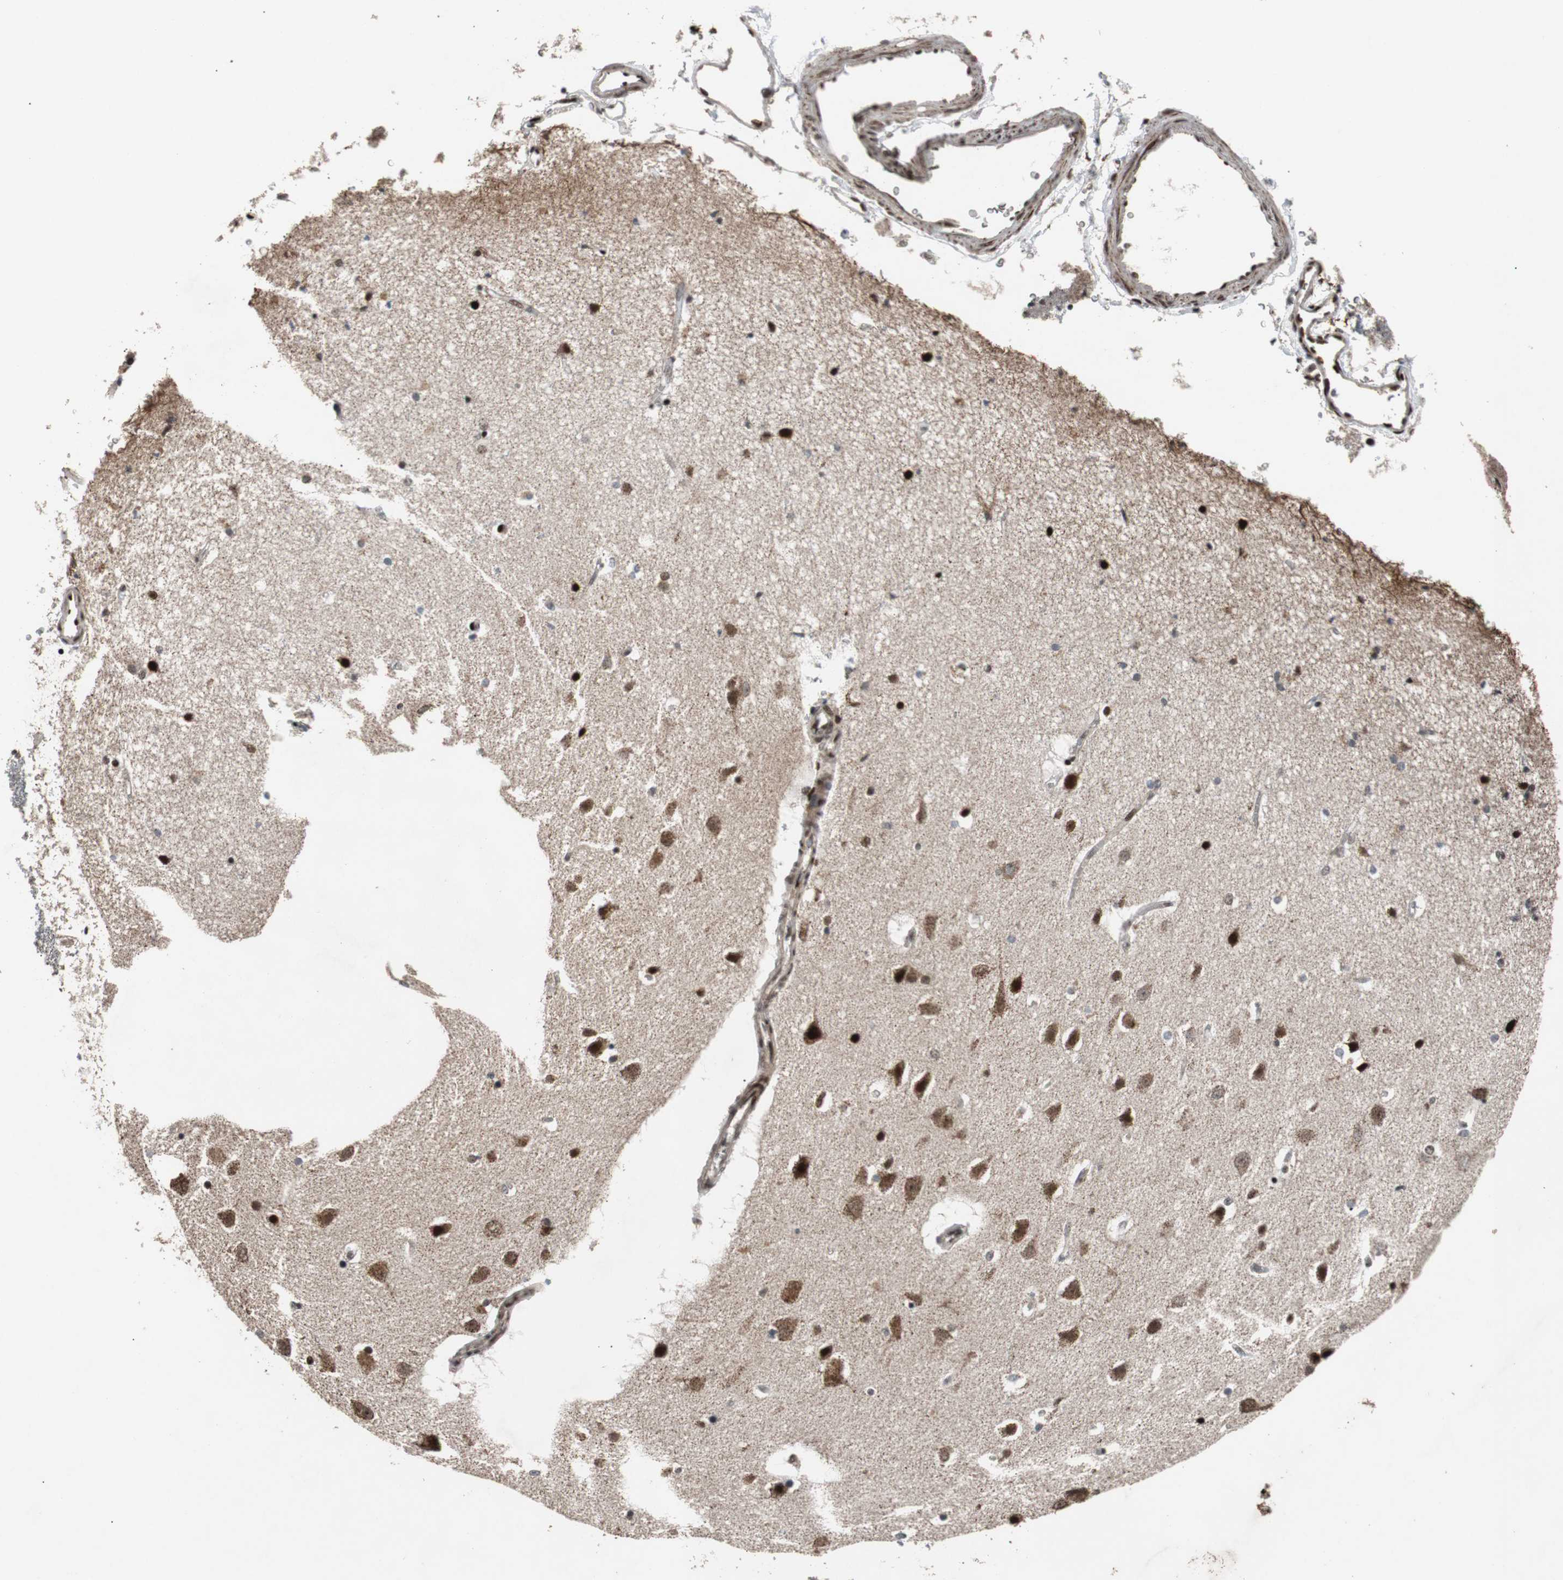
{"staining": {"intensity": "moderate", "quantity": "25%-75%", "location": "cytoplasmic/membranous,nuclear"}, "tissue": "caudate", "cell_type": "Glial cells", "image_type": "normal", "snomed": [{"axis": "morphology", "description": "Normal tissue, NOS"}, {"axis": "topography", "description": "Lateral ventricle wall"}], "caption": "This image shows immunohistochemistry (IHC) staining of unremarkable caudate, with medium moderate cytoplasmic/membranous,nuclear staining in approximately 25%-75% of glial cells.", "gene": "NBL1", "patient": {"sex": "female", "age": 54}}